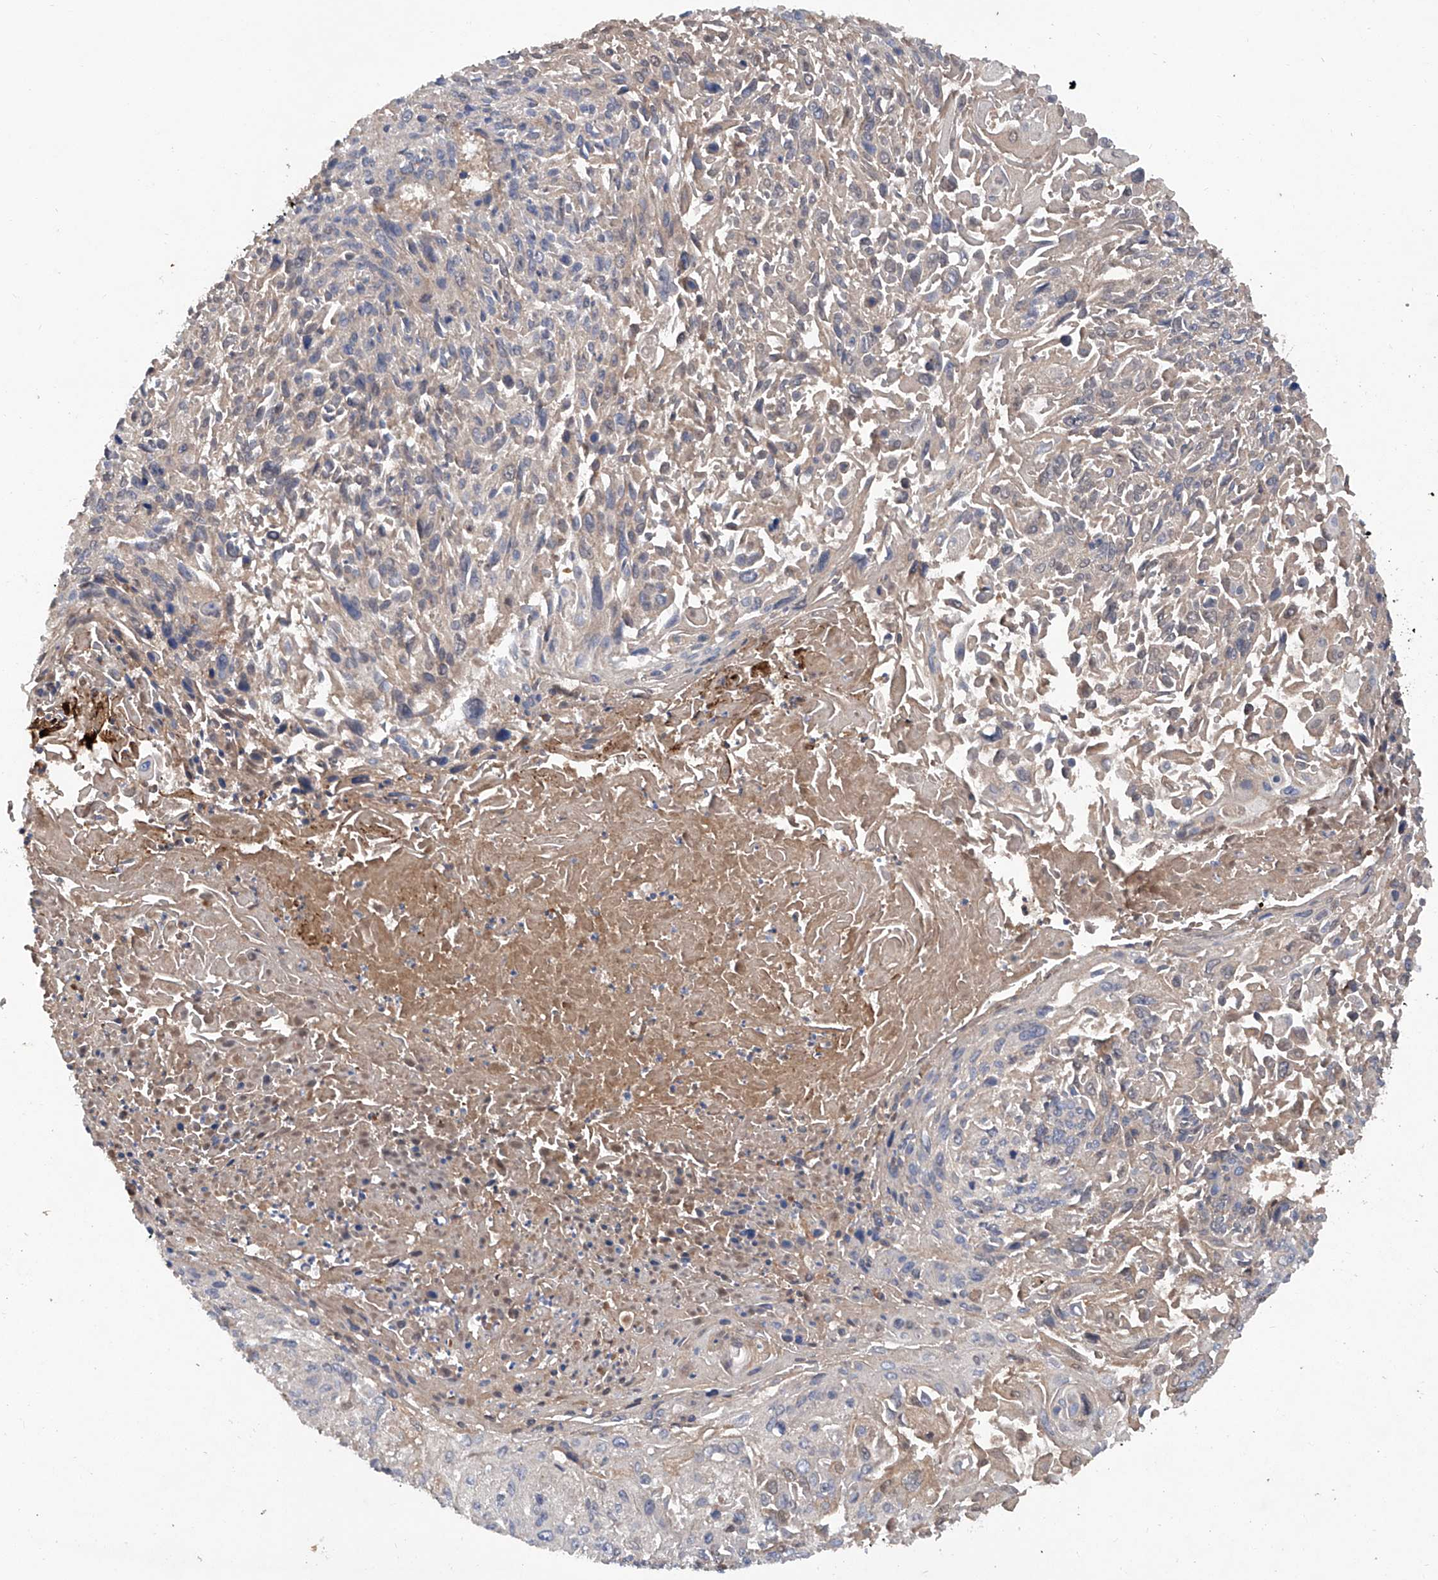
{"staining": {"intensity": "negative", "quantity": "none", "location": "none"}, "tissue": "cervical cancer", "cell_type": "Tumor cells", "image_type": "cancer", "snomed": [{"axis": "morphology", "description": "Squamous cell carcinoma, NOS"}, {"axis": "topography", "description": "Cervix"}], "caption": "This is a image of immunohistochemistry staining of squamous cell carcinoma (cervical), which shows no expression in tumor cells.", "gene": "ASCC3", "patient": {"sex": "female", "age": 51}}